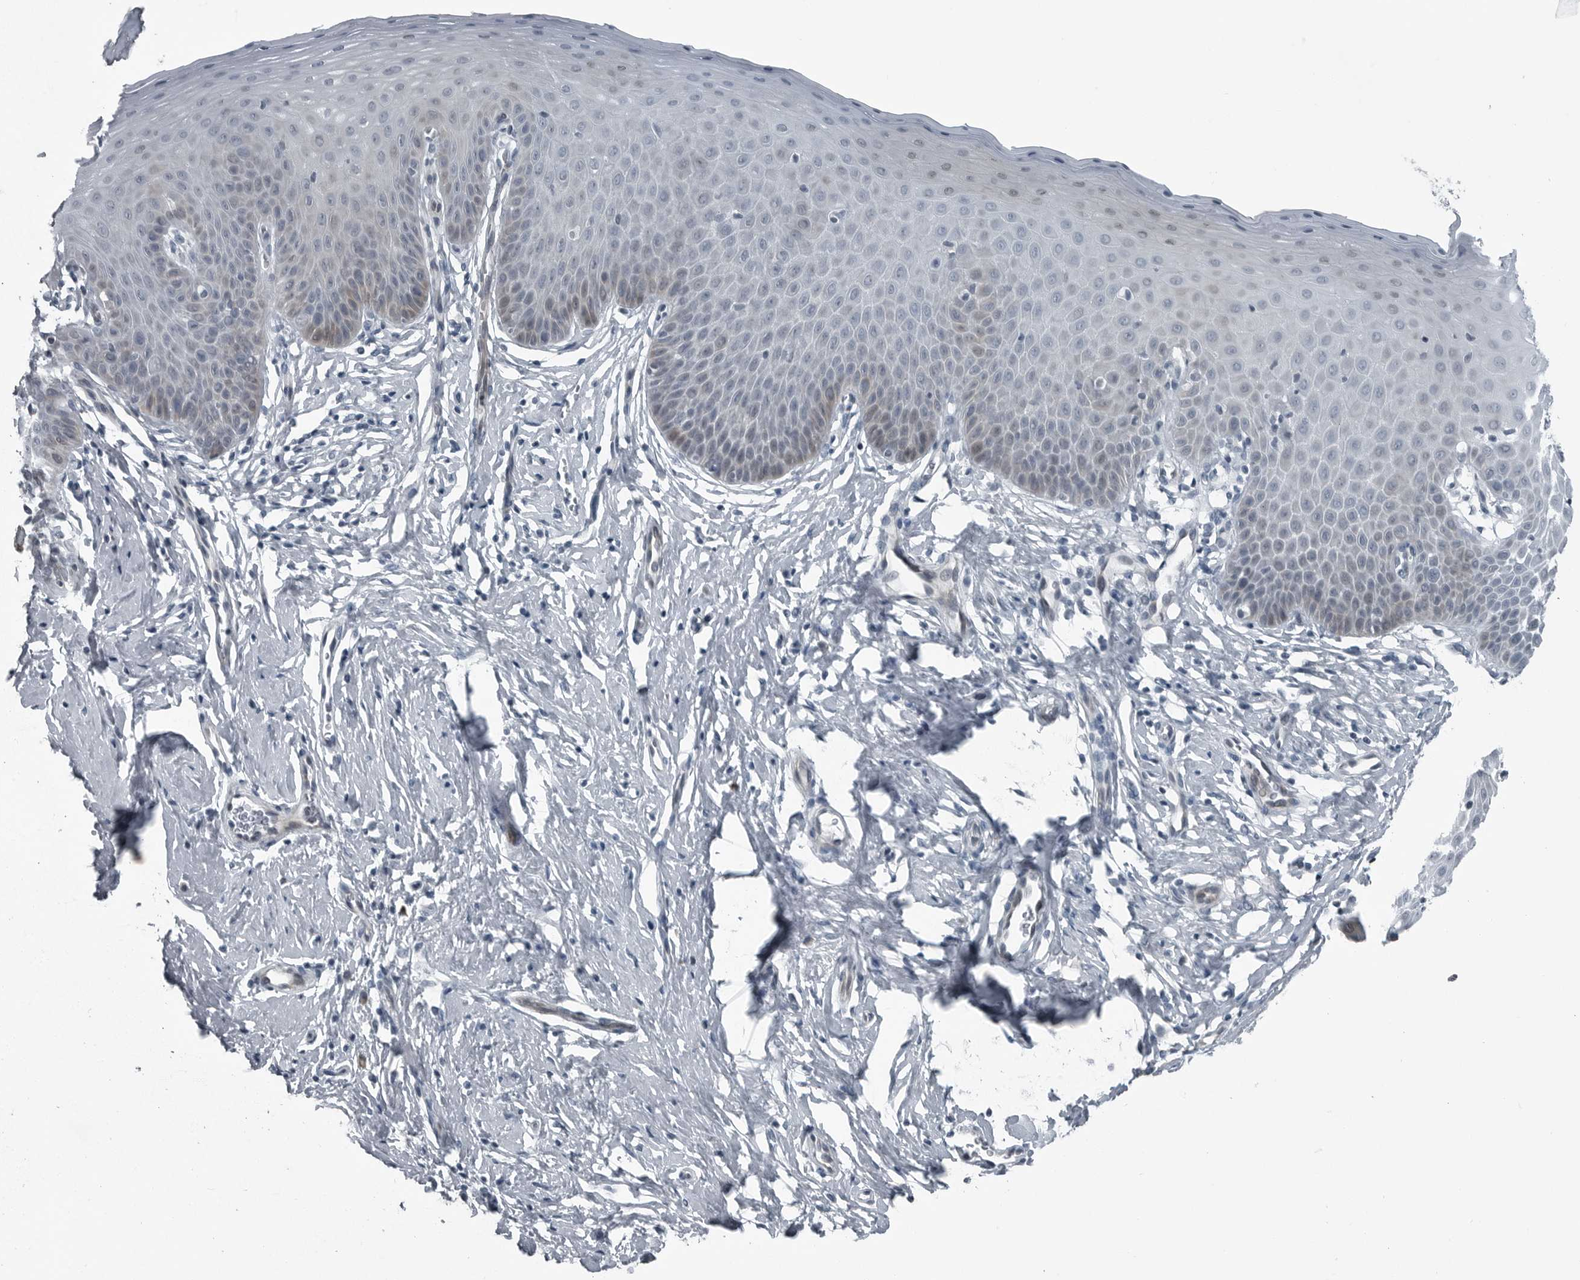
{"staining": {"intensity": "negative", "quantity": "none", "location": "none"}, "tissue": "cervix", "cell_type": "Glandular cells", "image_type": "normal", "snomed": [{"axis": "morphology", "description": "Normal tissue, NOS"}, {"axis": "topography", "description": "Cervix"}], "caption": "IHC of benign cervix reveals no positivity in glandular cells. (DAB (3,3'-diaminobenzidine) immunohistochemistry (IHC) with hematoxylin counter stain).", "gene": "DNAAF11", "patient": {"sex": "female", "age": 36}}